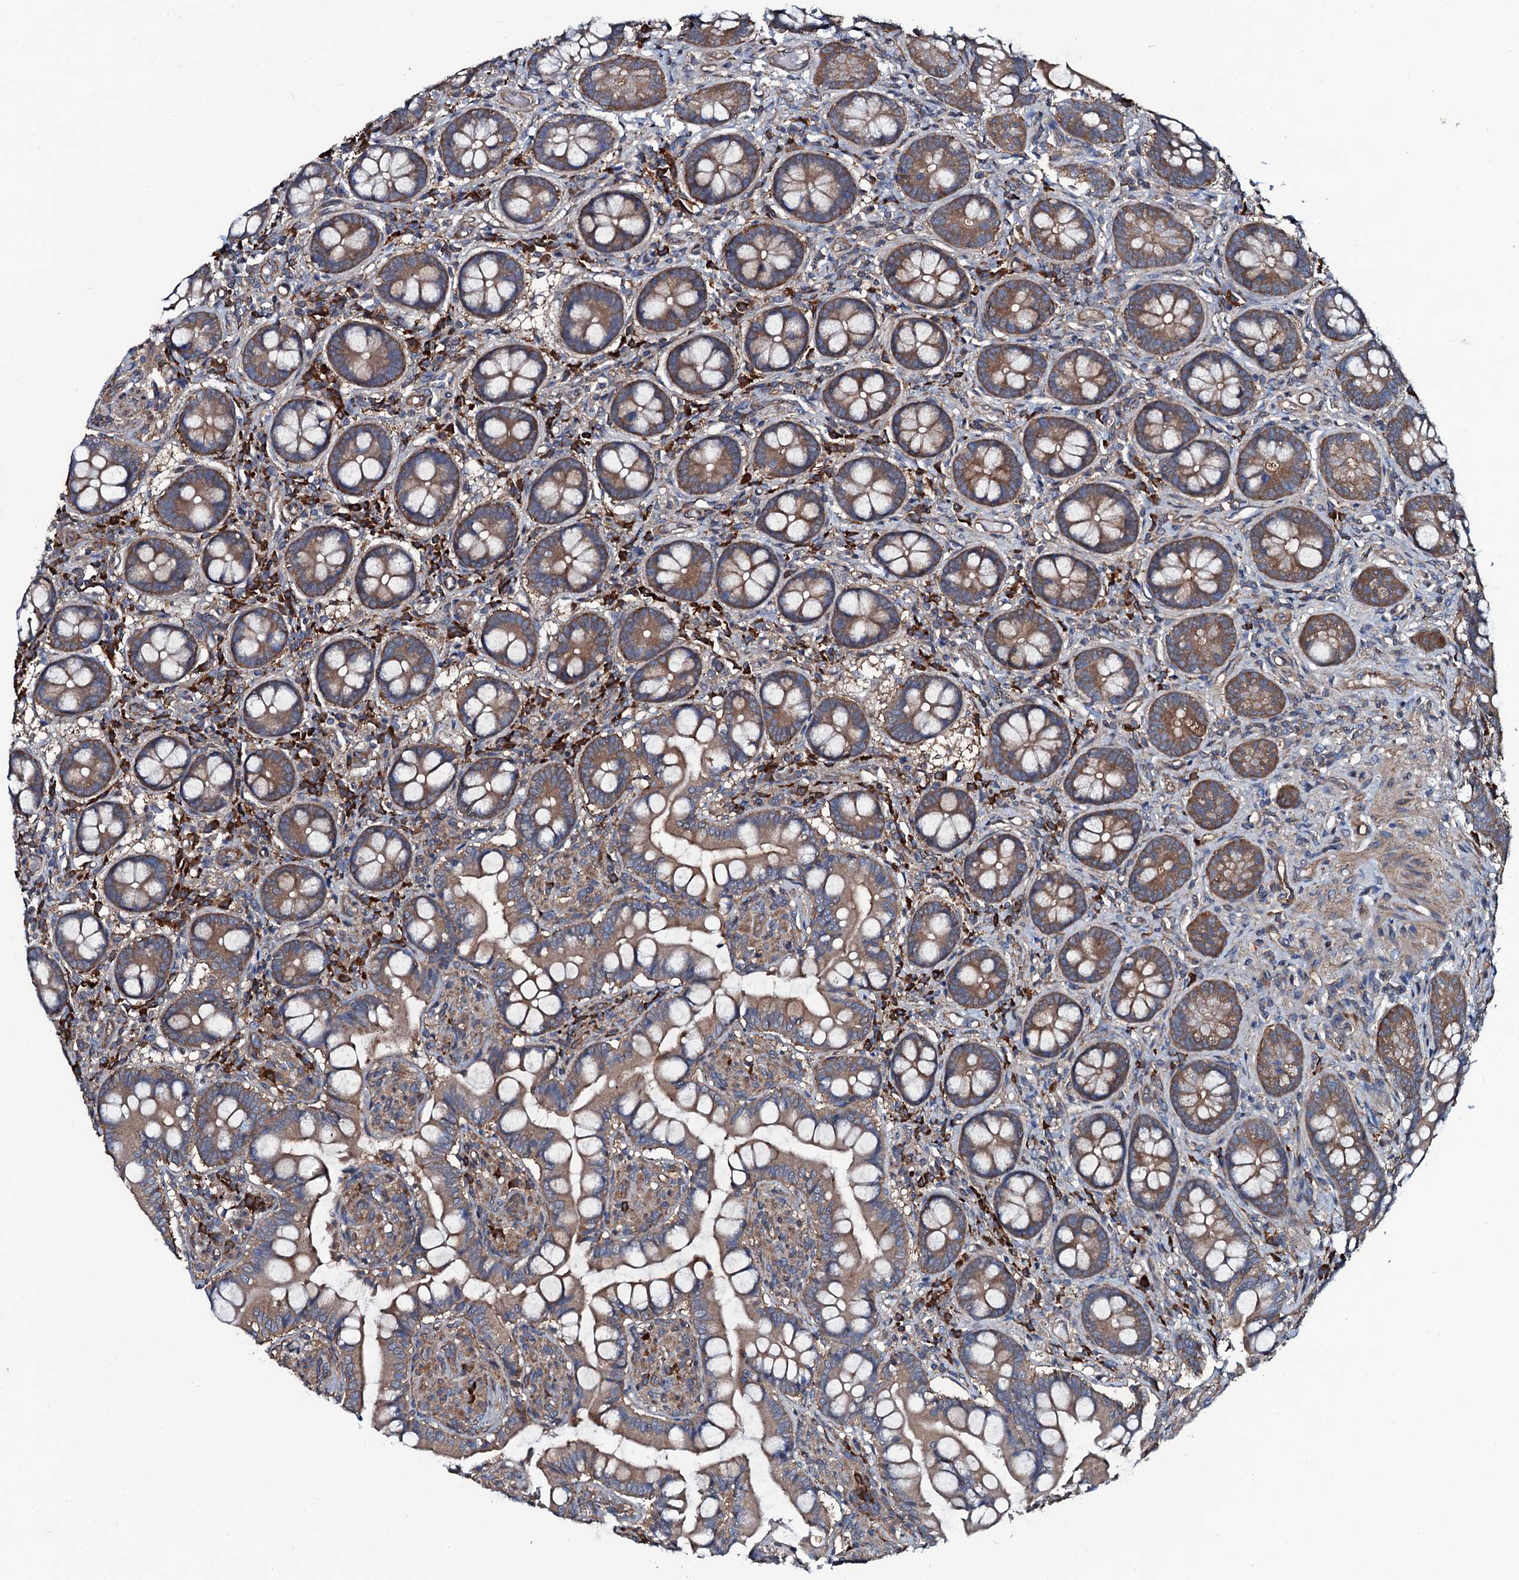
{"staining": {"intensity": "strong", "quantity": "25%-75%", "location": "cytoplasmic/membranous"}, "tissue": "small intestine", "cell_type": "Glandular cells", "image_type": "normal", "snomed": [{"axis": "morphology", "description": "Normal tissue, NOS"}, {"axis": "topography", "description": "Small intestine"}], "caption": "Strong cytoplasmic/membranous positivity for a protein is seen in about 25%-75% of glandular cells of benign small intestine using immunohistochemistry.", "gene": "USPL1", "patient": {"sex": "male", "age": 52}}